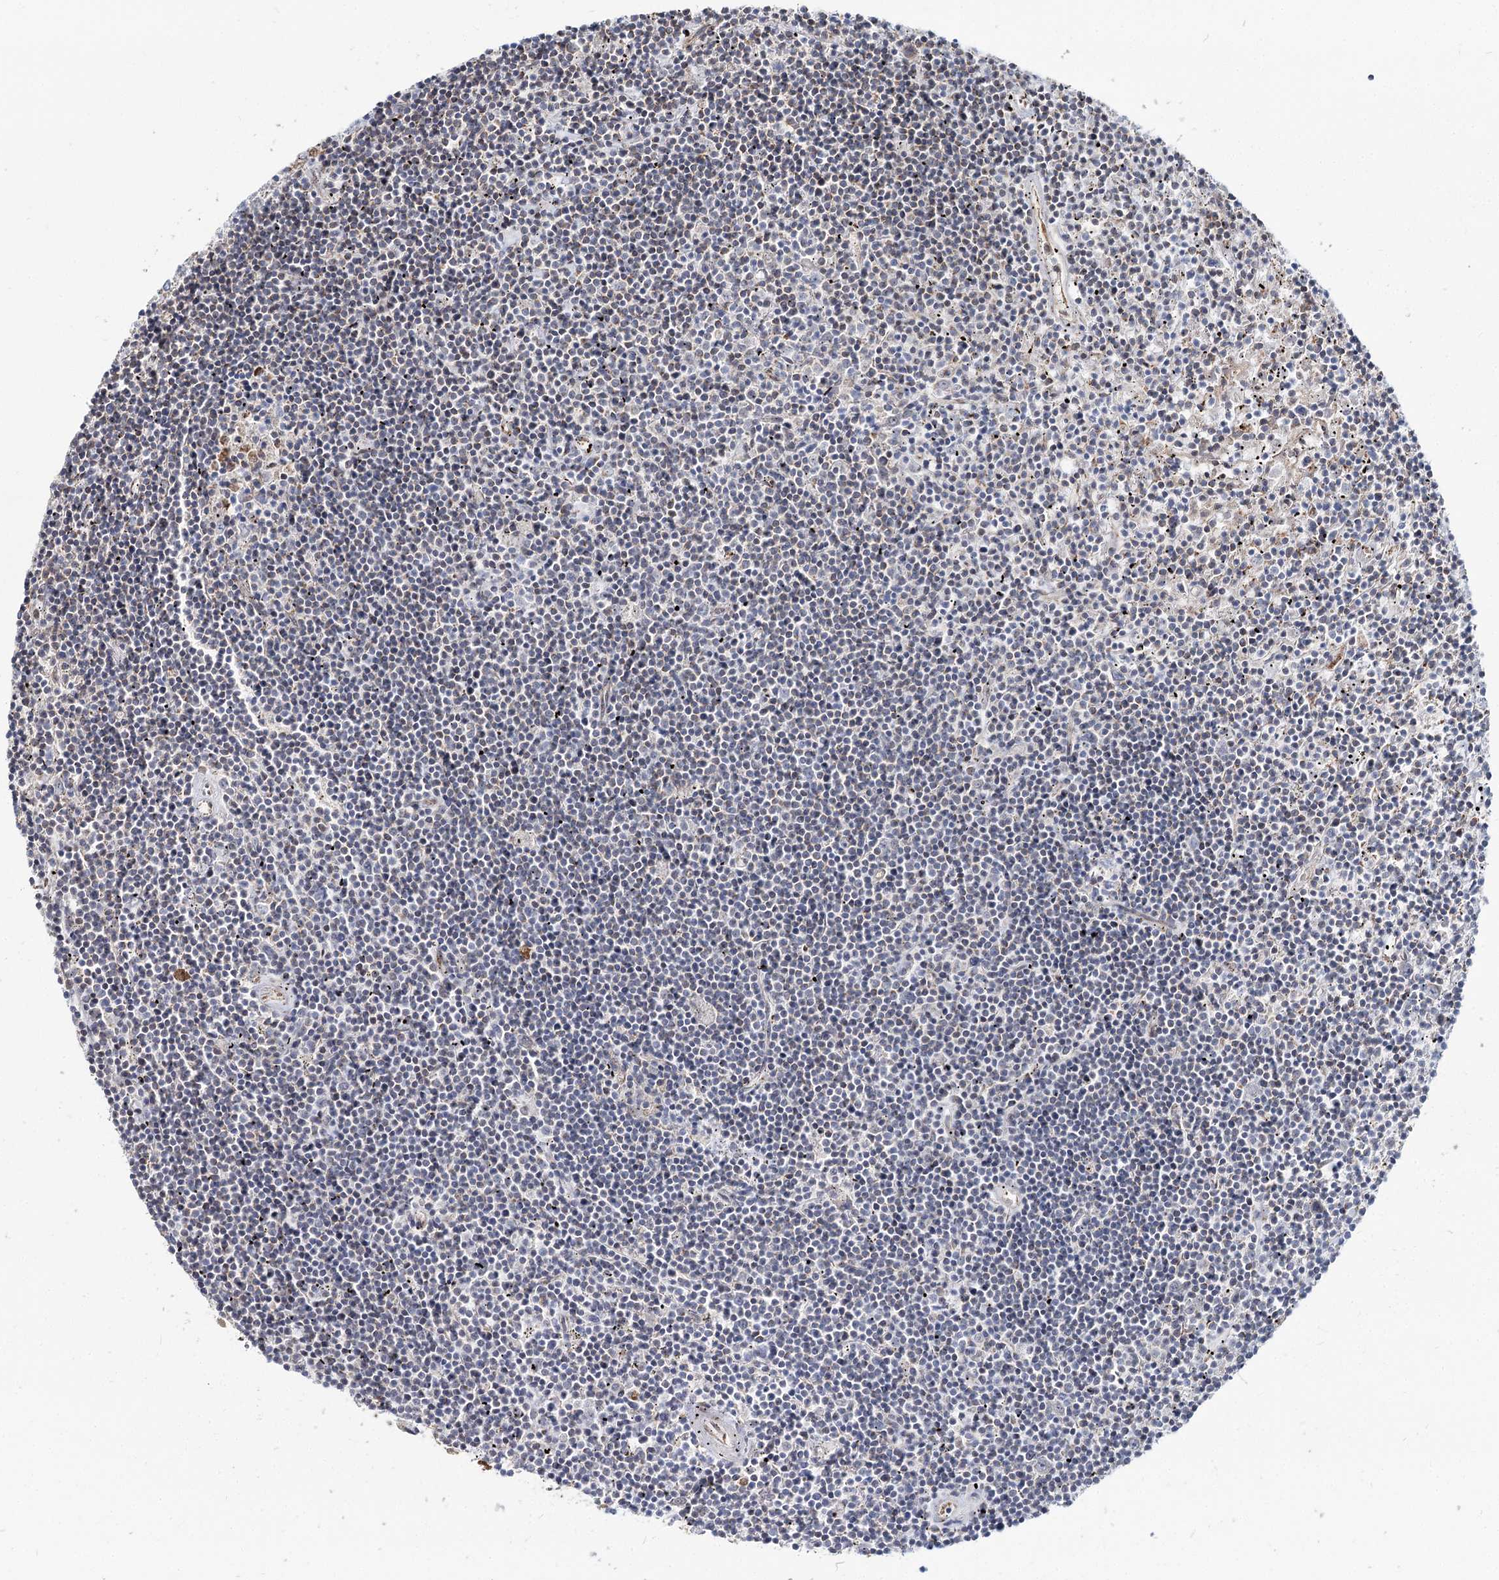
{"staining": {"intensity": "negative", "quantity": "none", "location": "none"}, "tissue": "lymphoma", "cell_type": "Tumor cells", "image_type": "cancer", "snomed": [{"axis": "morphology", "description": "Malignant lymphoma, non-Hodgkin's type, Low grade"}, {"axis": "topography", "description": "Spleen"}], "caption": "A micrograph of human malignant lymphoma, non-Hodgkin's type (low-grade) is negative for staining in tumor cells.", "gene": "SPART", "patient": {"sex": "male", "age": 76}}